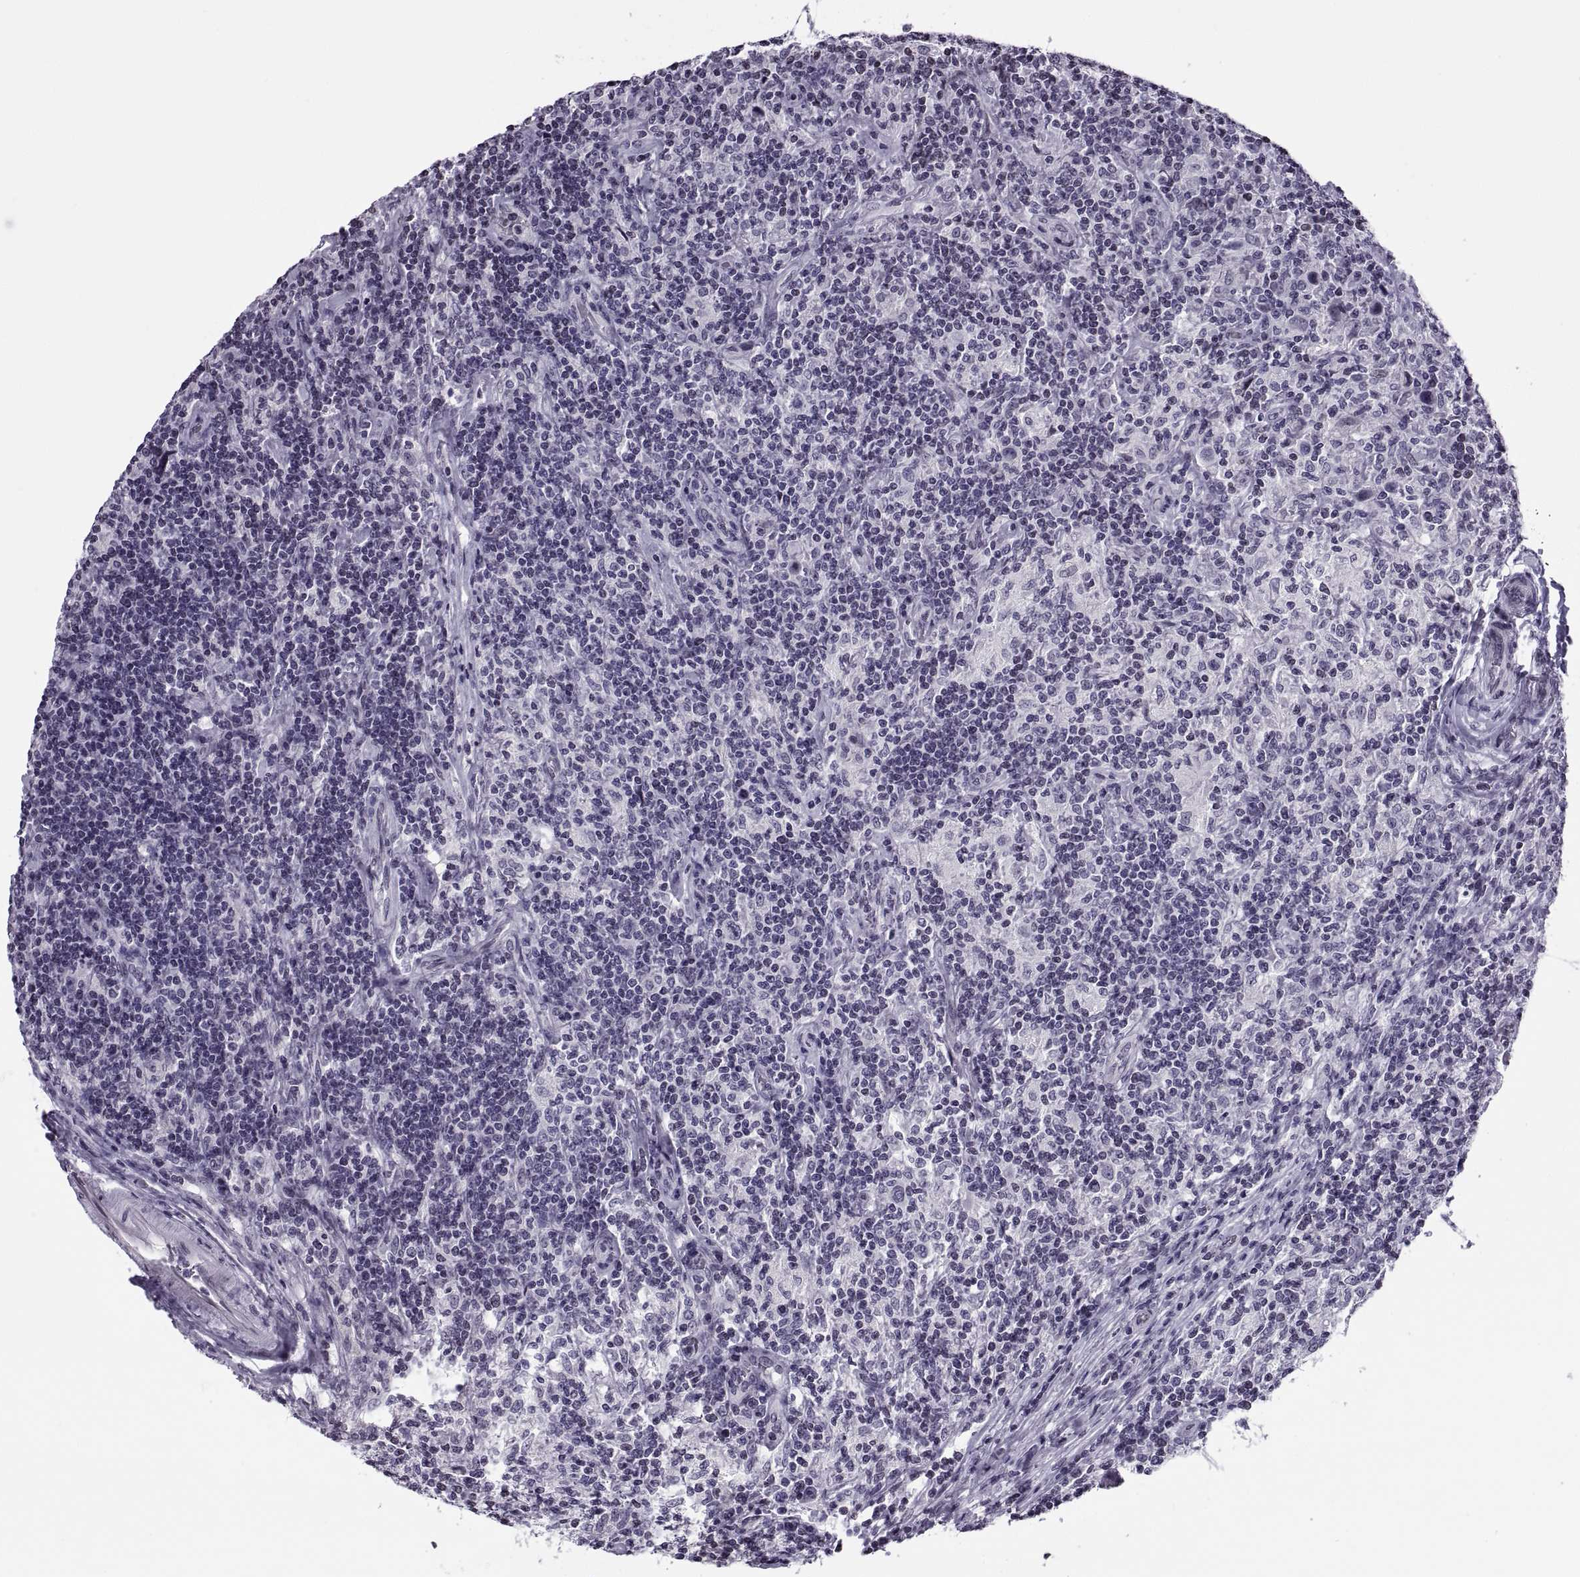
{"staining": {"intensity": "negative", "quantity": "none", "location": "none"}, "tissue": "lymphoma", "cell_type": "Tumor cells", "image_type": "cancer", "snomed": [{"axis": "morphology", "description": "Hodgkin's disease, NOS"}, {"axis": "topography", "description": "Lymph node"}], "caption": "DAB immunohistochemical staining of human lymphoma reveals no significant expression in tumor cells. (DAB immunohistochemistry with hematoxylin counter stain).", "gene": "H1-8", "patient": {"sex": "male", "age": 70}}